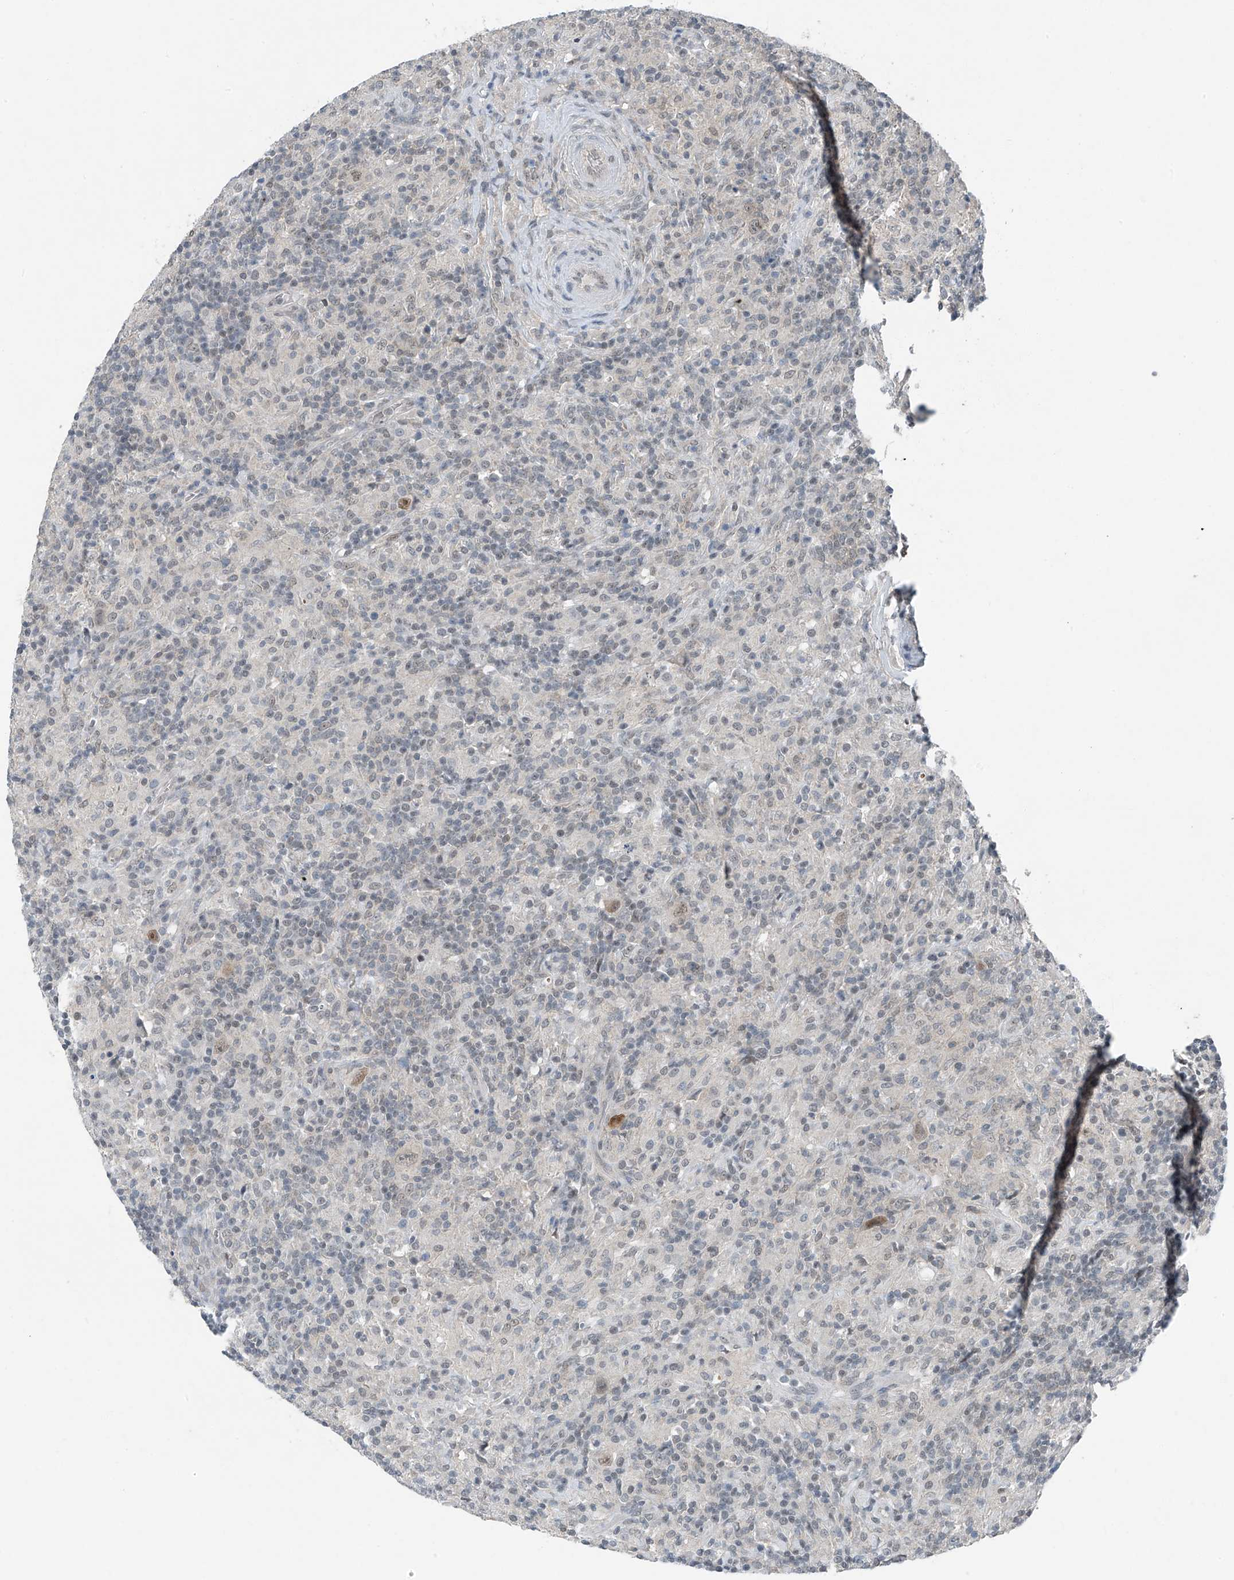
{"staining": {"intensity": "moderate", "quantity": ">75%", "location": "nuclear"}, "tissue": "lymphoma", "cell_type": "Tumor cells", "image_type": "cancer", "snomed": [{"axis": "morphology", "description": "Hodgkin's disease, NOS"}, {"axis": "topography", "description": "Lymph node"}], "caption": "Immunohistochemical staining of human Hodgkin's disease displays moderate nuclear protein positivity in about >75% of tumor cells. Nuclei are stained in blue.", "gene": "TAF8", "patient": {"sex": "male", "age": 70}}